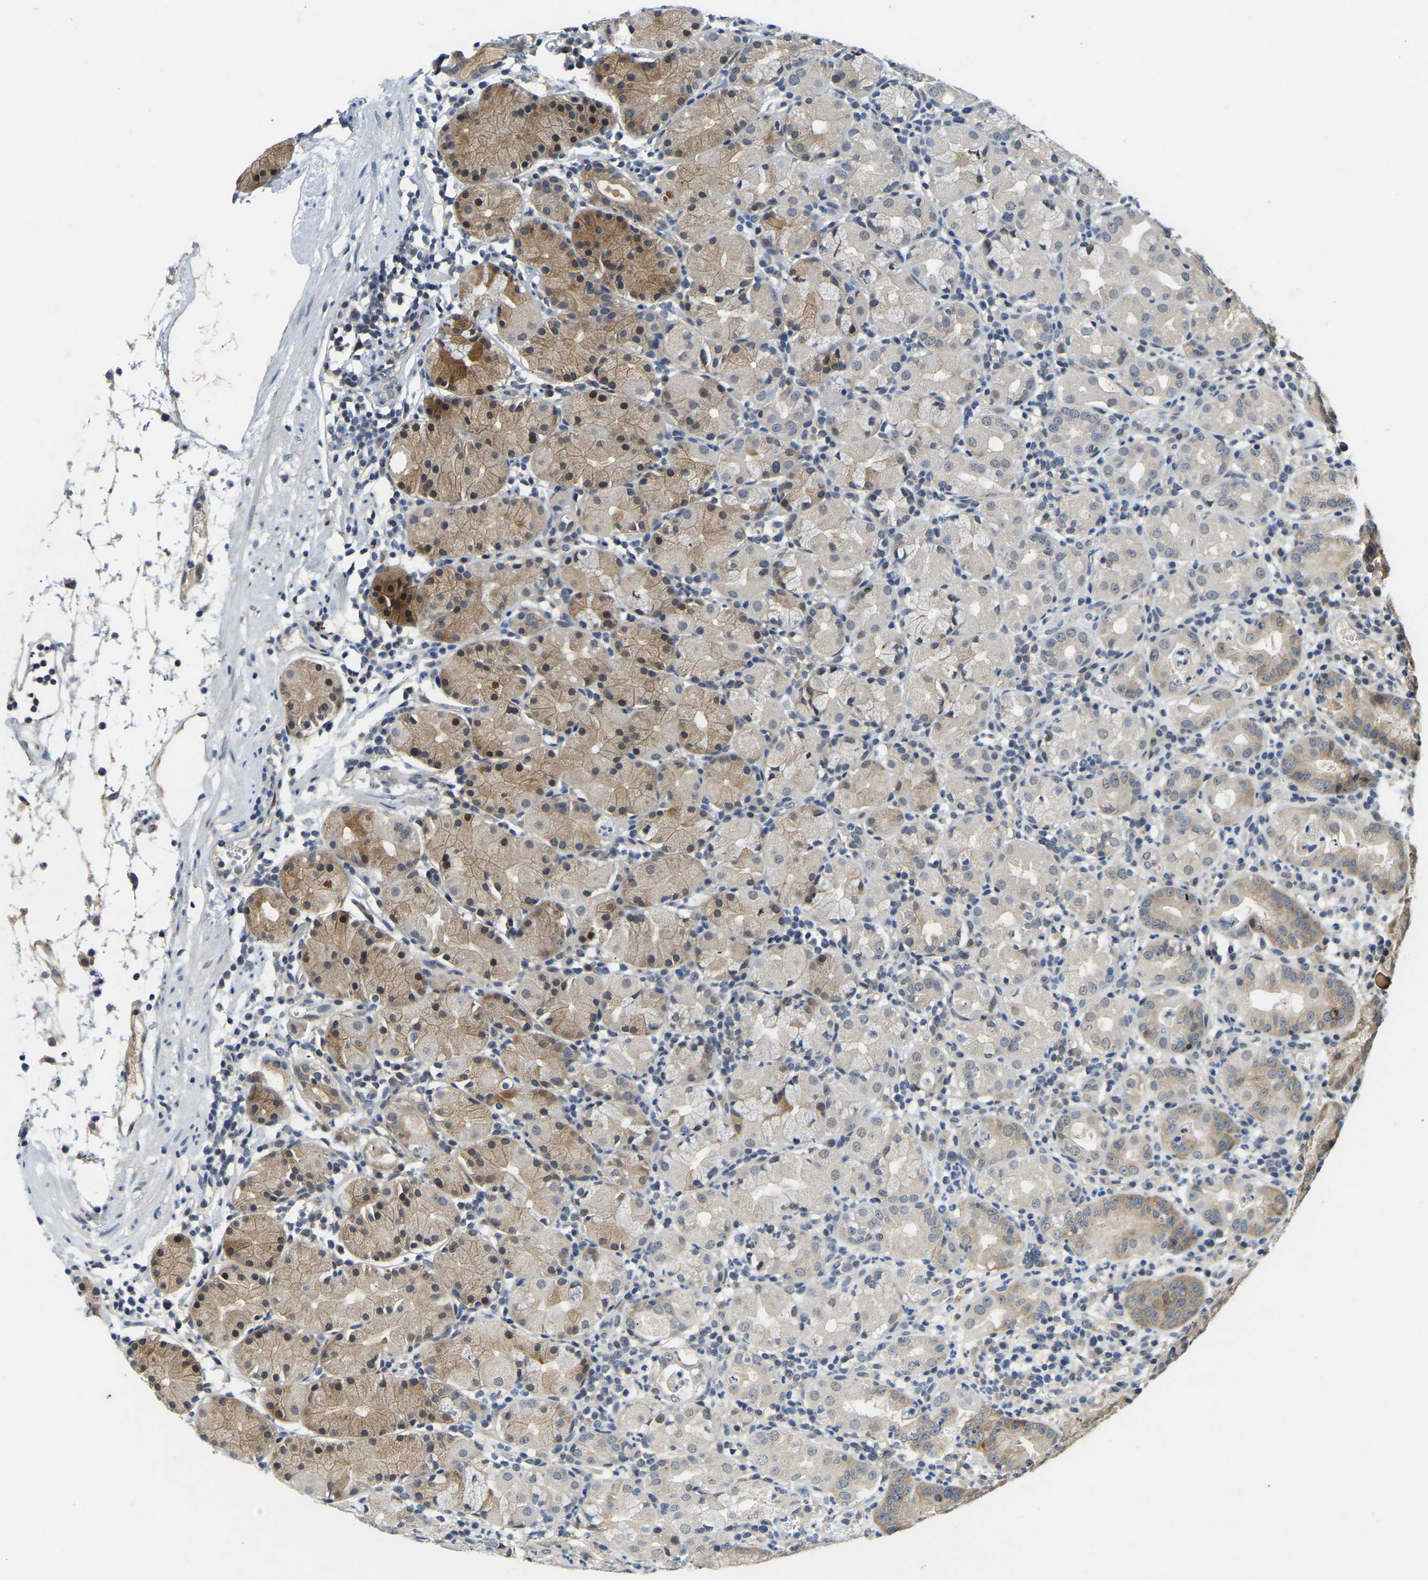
{"staining": {"intensity": "moderate", "quantity": "<25%", "location": "cytoplasmic/membranous"}, "tissue": "stomach", "cell_type": "Glandular cells", "image_type": "normal", "snomed": [{"axis": "morphology", "description": "Normal tissue, NOS"}, {"axis": "topography", "description": "Stomach"}, {"axis": "topography", "description": "Stomach, lower"}], "caption": "Immunohistochemistry (IHC) staining of normal stomach, which displays low levels of moderate cytoplasmic/membranous staining in approximately <25% of glandular cells indicating moderate cytoplasmic/membranous protein expression. The staining was performed using DAB (3,3'-diaminobenzidine) (brown) for protein detection and nuclei were counterstained in hematoxylin (blue).", "gene": "AHNAK", "patient": {"sex": "female", "age": 75}}